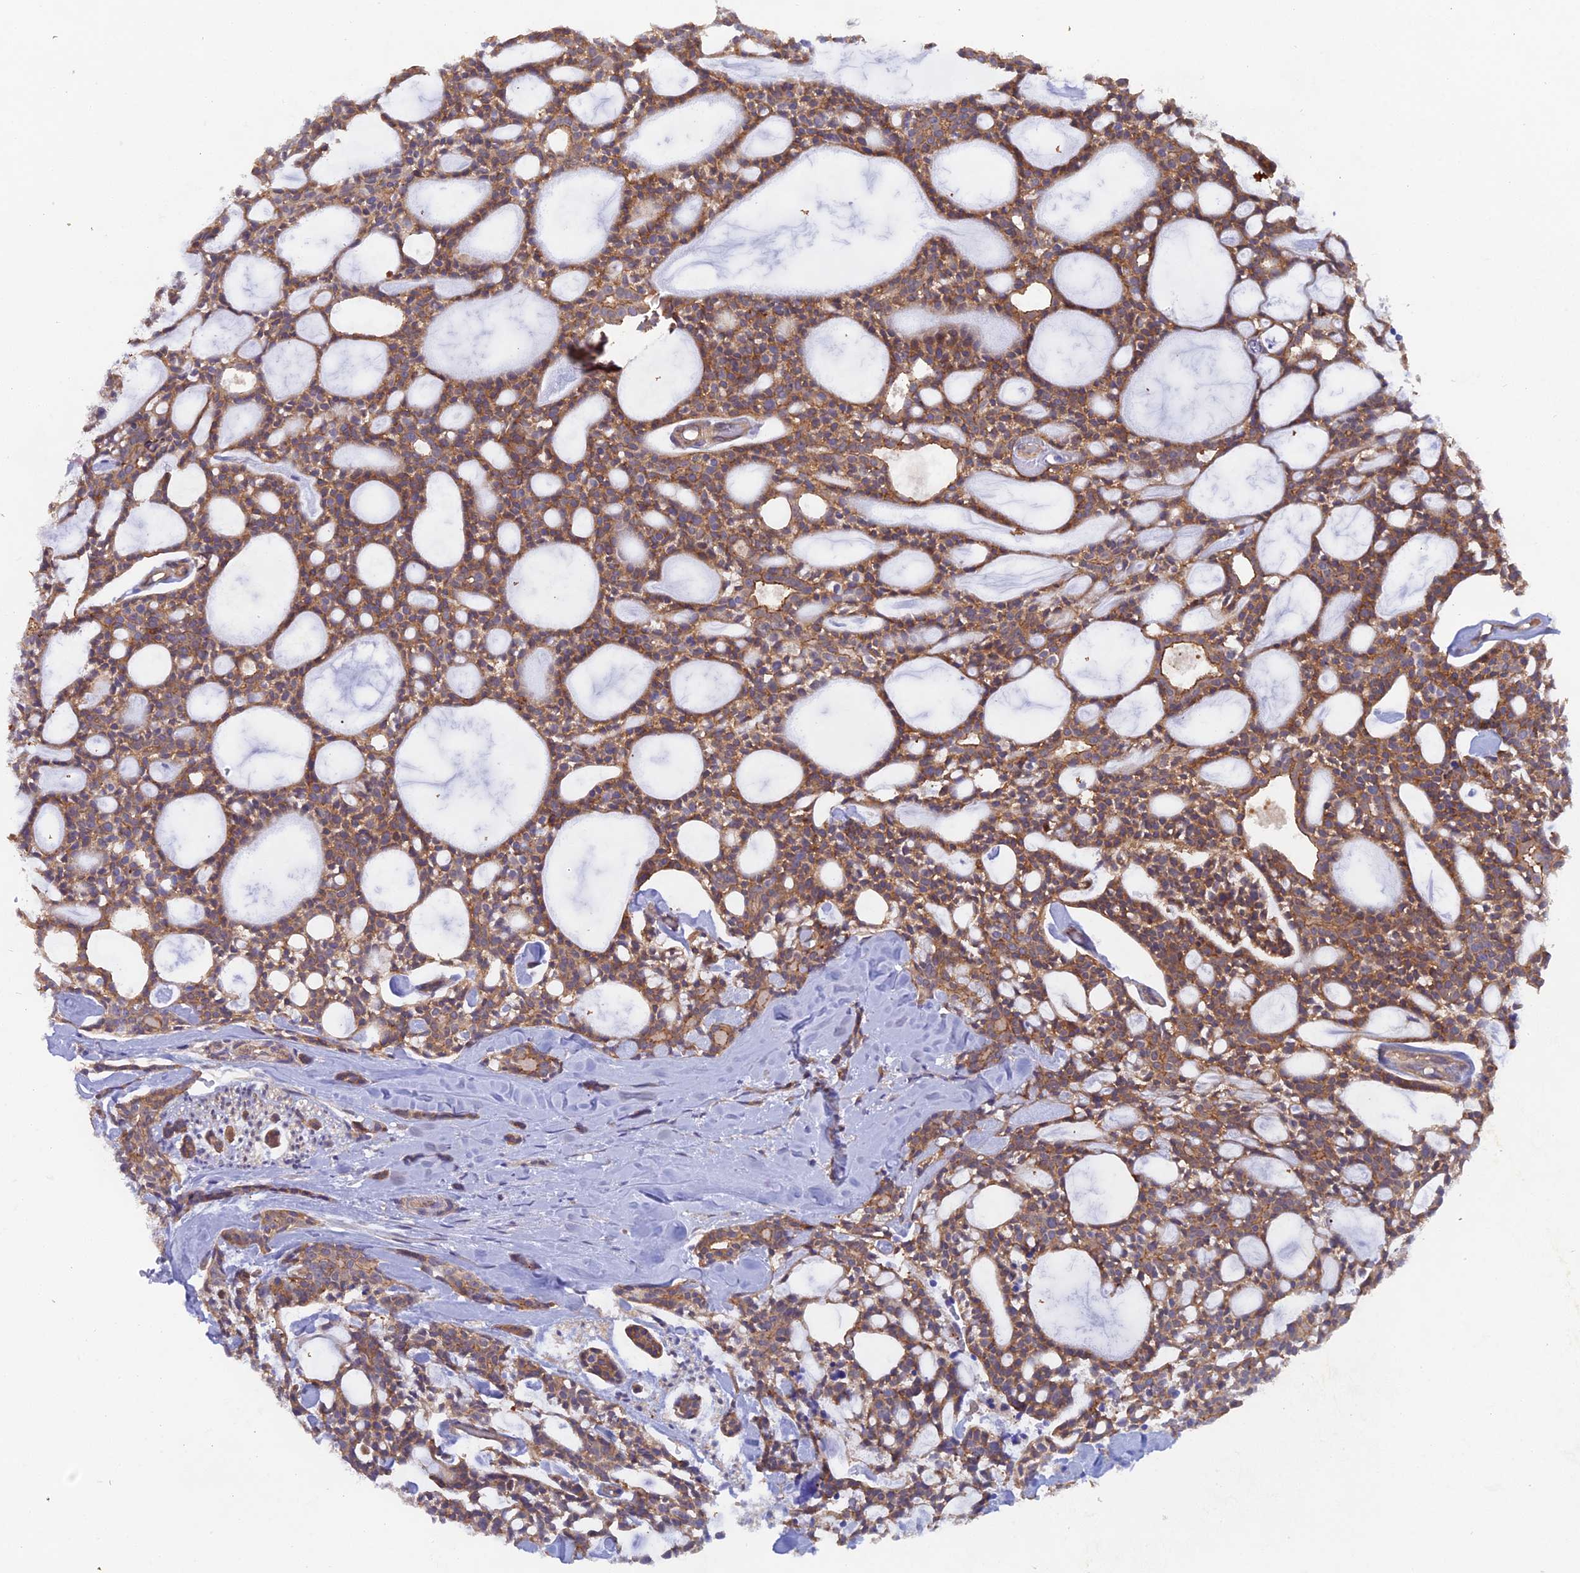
{"staining": {"intensity": "moderate", "quantity": ">75%", "location": "cytoplasmic/membranous"}, "tissue": "head and neck cancer", "cell_type": "Tumor cells", "image_type": "cancer", "snomed": [{"axis": "morphology", "description": "Adenocarcinoma, NOS"}, {"axis": "topography", "description": "Salivary gland"}, {"axis": "topography", "description": "Head-Neck"}], "caption": "Immunohistochemistry image of neoplastic tissue: head and neck cancer (adenocarcinoma) stained using IHC demonstrates medium levels of moderate protein expression localized specifically in the cytoplasmic/membranous of tumor cells, appearing as a cytoplasmic/membranous brown color.", "gene": "FZR1", "patient": {"sex": "male", "age": 55}}